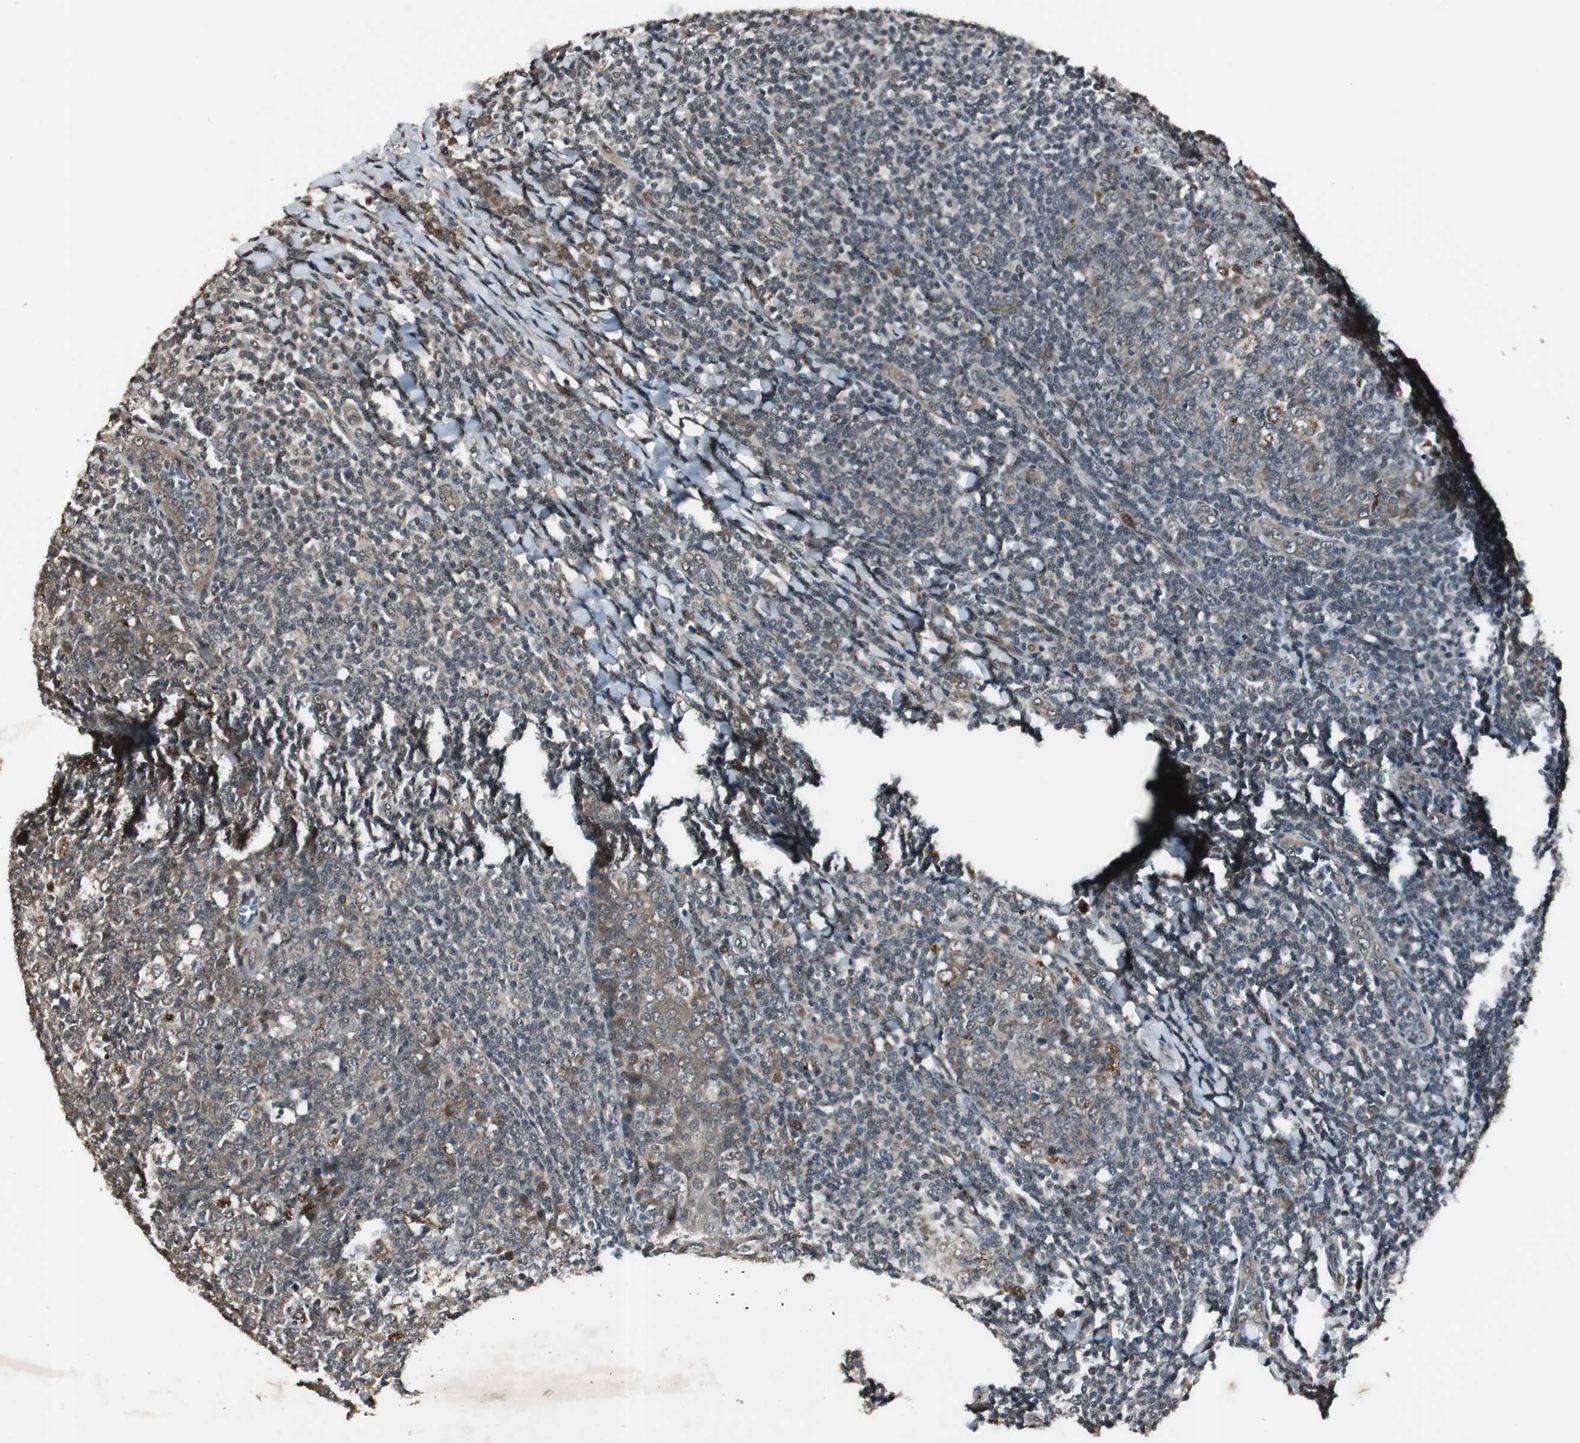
{"staining": {"intensity": "moderate", "quantity": "25%-75%", "location": "cytoplasmic/membranous"}, "tissue": "tonsil", "cell_type": "Germinal center cells", "image_type": "normal", "snomed": [{"axis": "morphology", "description": "Normal tissue, NOS"}, {"axis": "topography", "description": "Tonsil"}], "caption": "IHC (DAB (3,3'-diaminobenzidine)) staining of normal tonsil exhibits moderate cytoplasmic/membranous protein positivity in approximately 25%-75% of germinal center cells.", "gene": "BOLA1", "patient": {"sex": "male", "age": 31}}